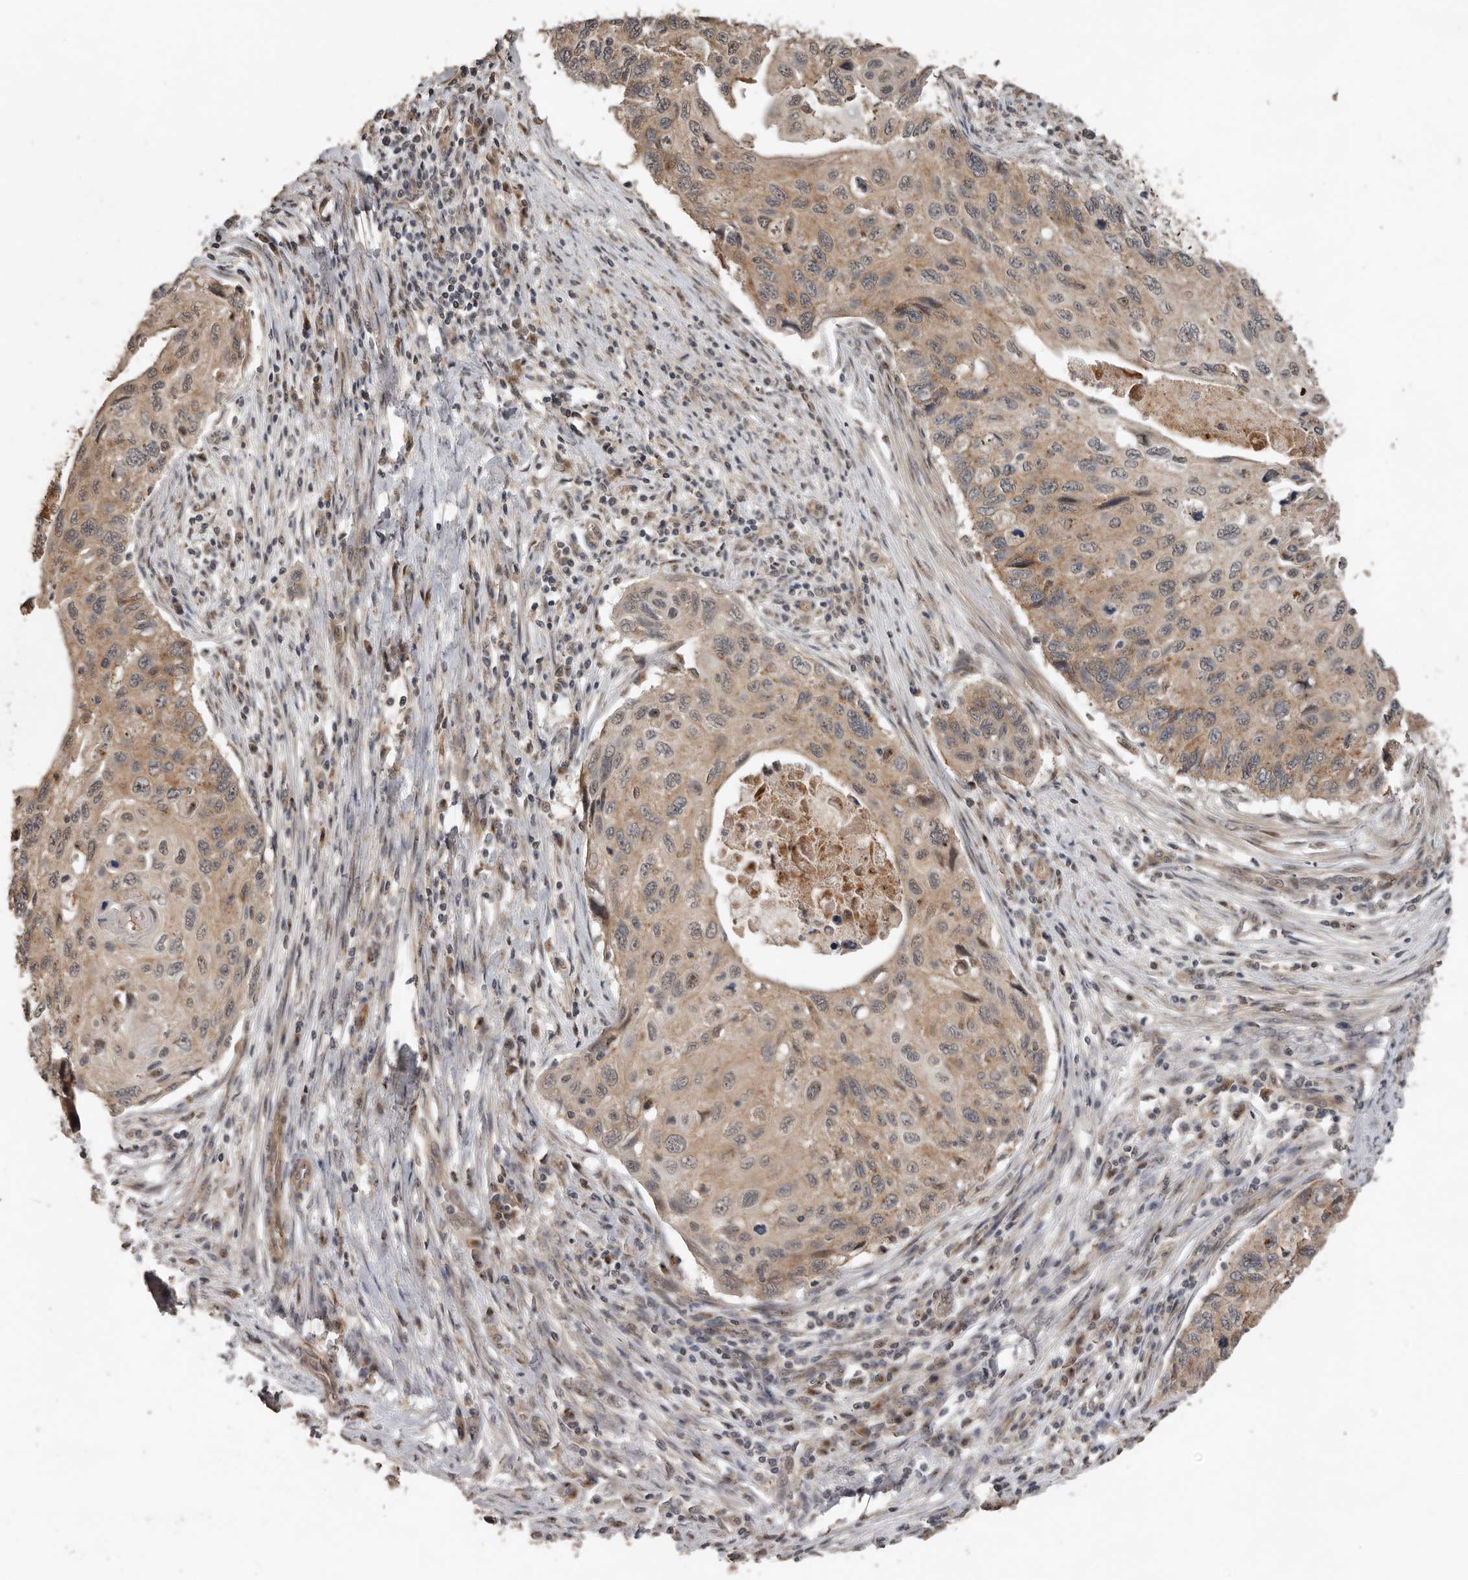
{"staining": {"intensity": "weak", "quantity": ">75%", "location": "cytoplasmic/membranous"}, "tissue": "cervical cancer", "cell_type": "Tumor cells", "image_type": "cancer", "snomed": [{"axis": "morphology", "description": "Squamous cell carcinoma, NOS"}, {"axis": "topography", "description": "Cervix"}], "caption": "This histopathology image demonstrates immunohistochemistry (IHC) staining of squamous cell carcinoma (cervical), with low weak cytoplasmic/membranous staining in about >75% of tumor cells.", "gene": "CEP350", "patient": {"sex": "female", "age": 70}}